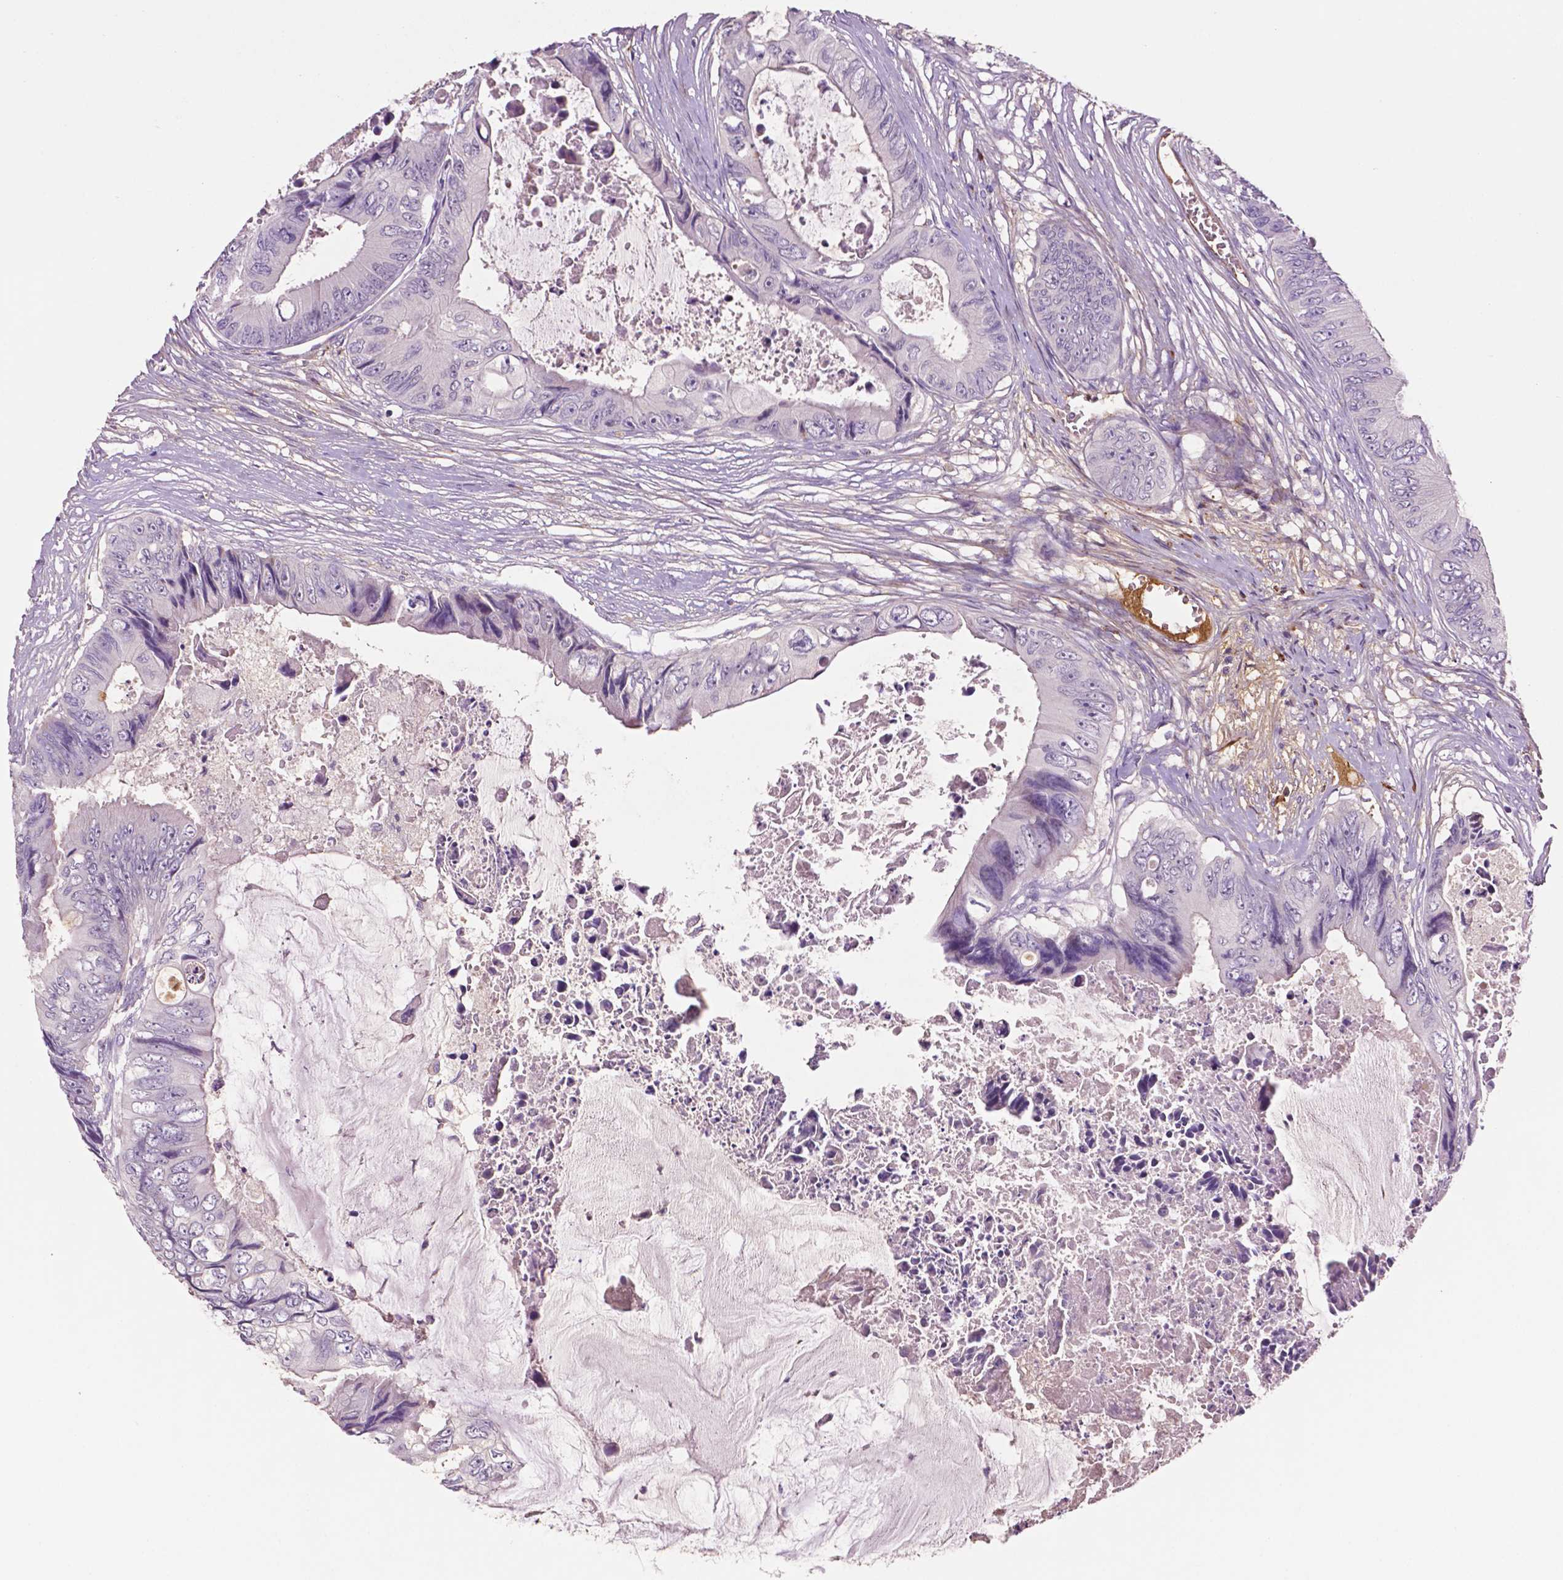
{"staining": {"intensity": "negative", "quantity": "none", "location": "none"}, "tissue": "colorectal cancer", "cell_type": "Tumor cells", "image_type": "cancer", "snomed": [{"axis": "morphology", "description": "Adenocarcinoma, NOS"}, {"axis": "topography", "description": "Rectum"}], "caption": "Colorectal cancer (adenocarcinoma) stained for a protein using immunohistochemistry reveals no staining tumor cells.", "gene": "FBLN1", "patient": {"sex": "male", "age": 63}}